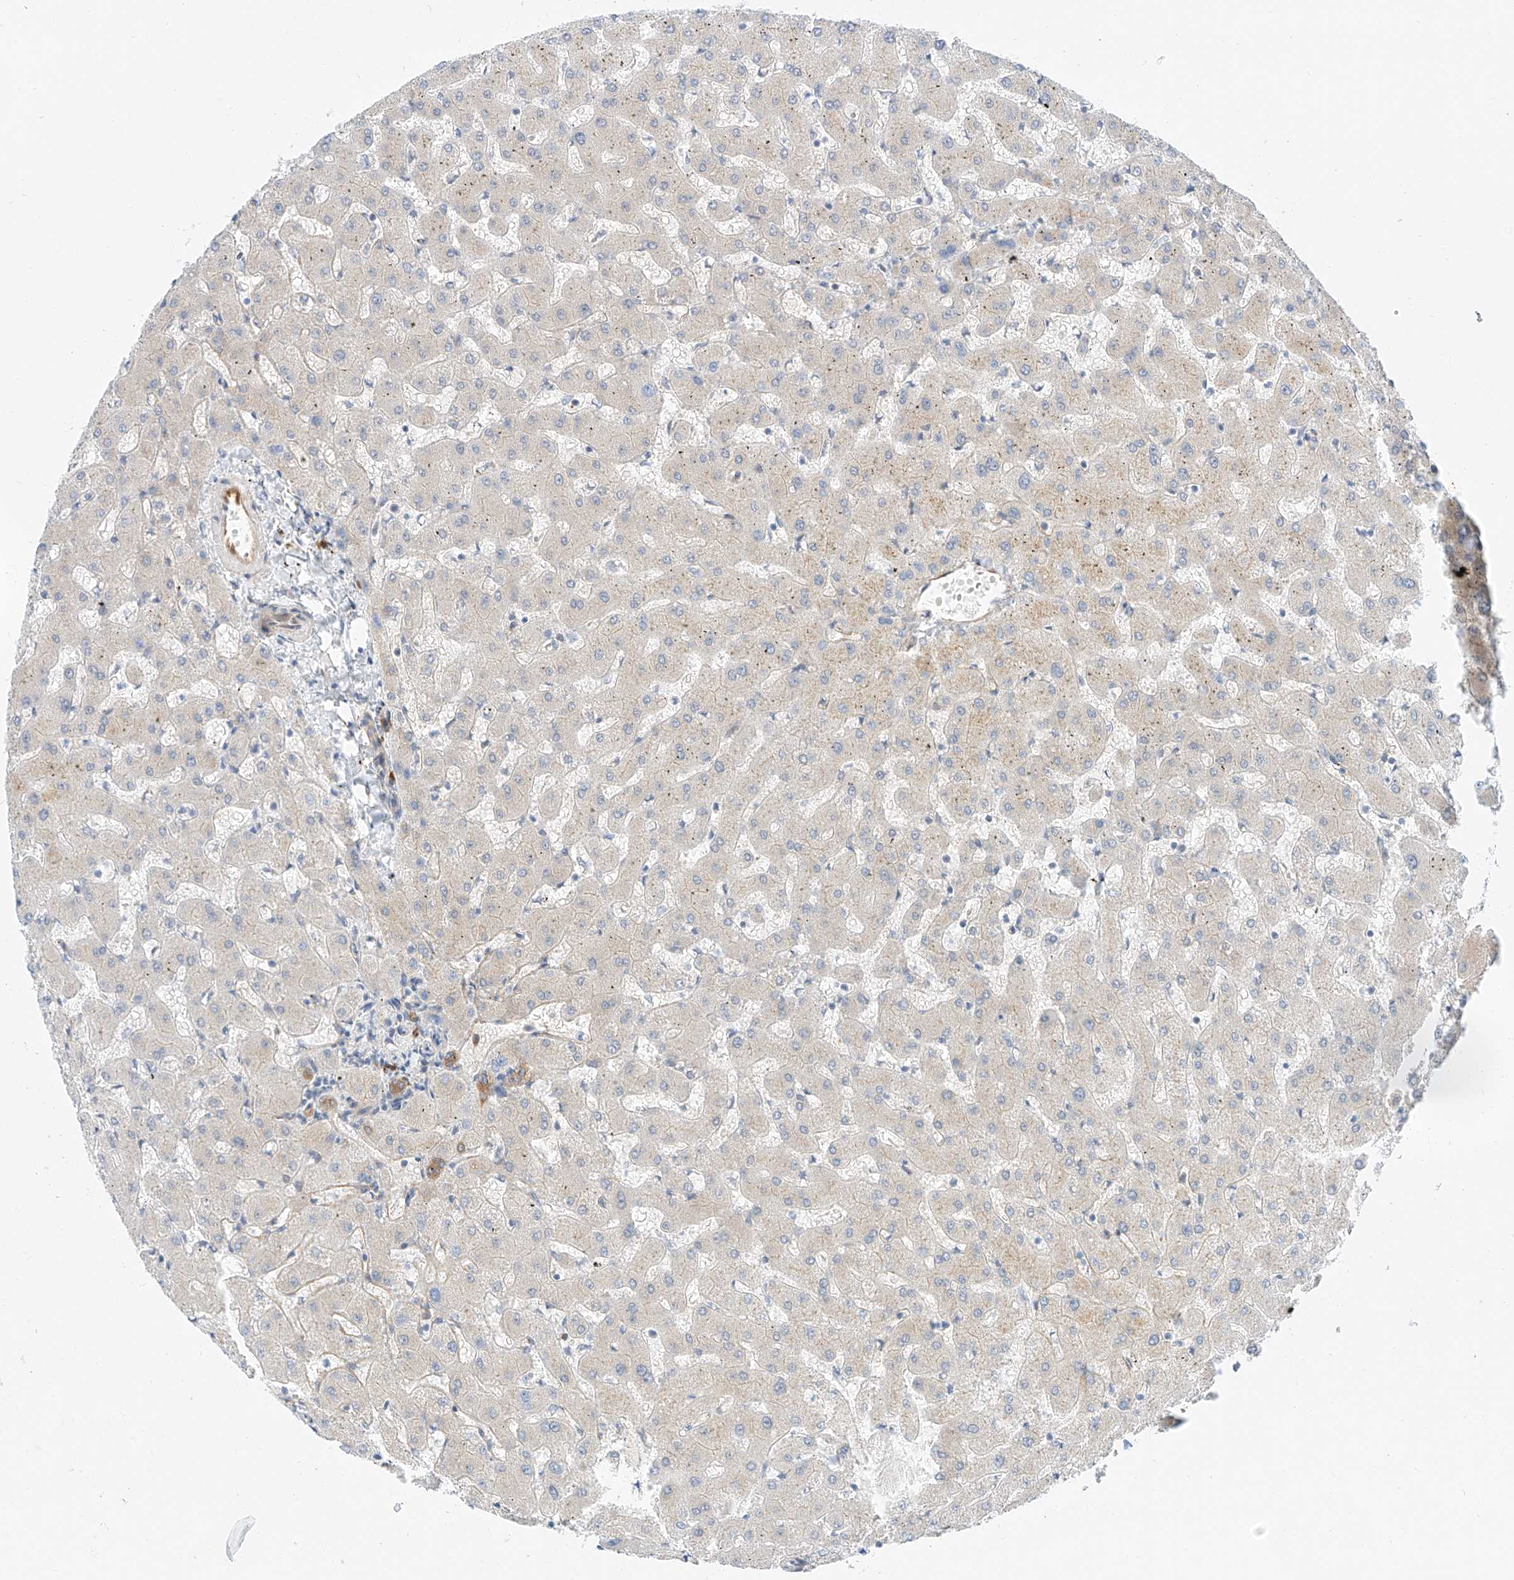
{"staining": {"intensity": "strong", "quantity": ">75%", "location": "cytoplasmic/membranous"}, "tissue": "liver", "cell_type": "Cholangiocytes", "image_type": "normal", "snomed": [{"axis": "morphology", "description": "Normal tissue, NOS"}, {"axis": "topography", "description": "Liver"}], "caption": "Immunohistochemical staining of normal human liver displays high levels of strong cytoplasmic/membranous staining in about >75% of cholangiocytes.", "gene": "CARMIL1", "patient": {"sex": "female", "age": 63}}